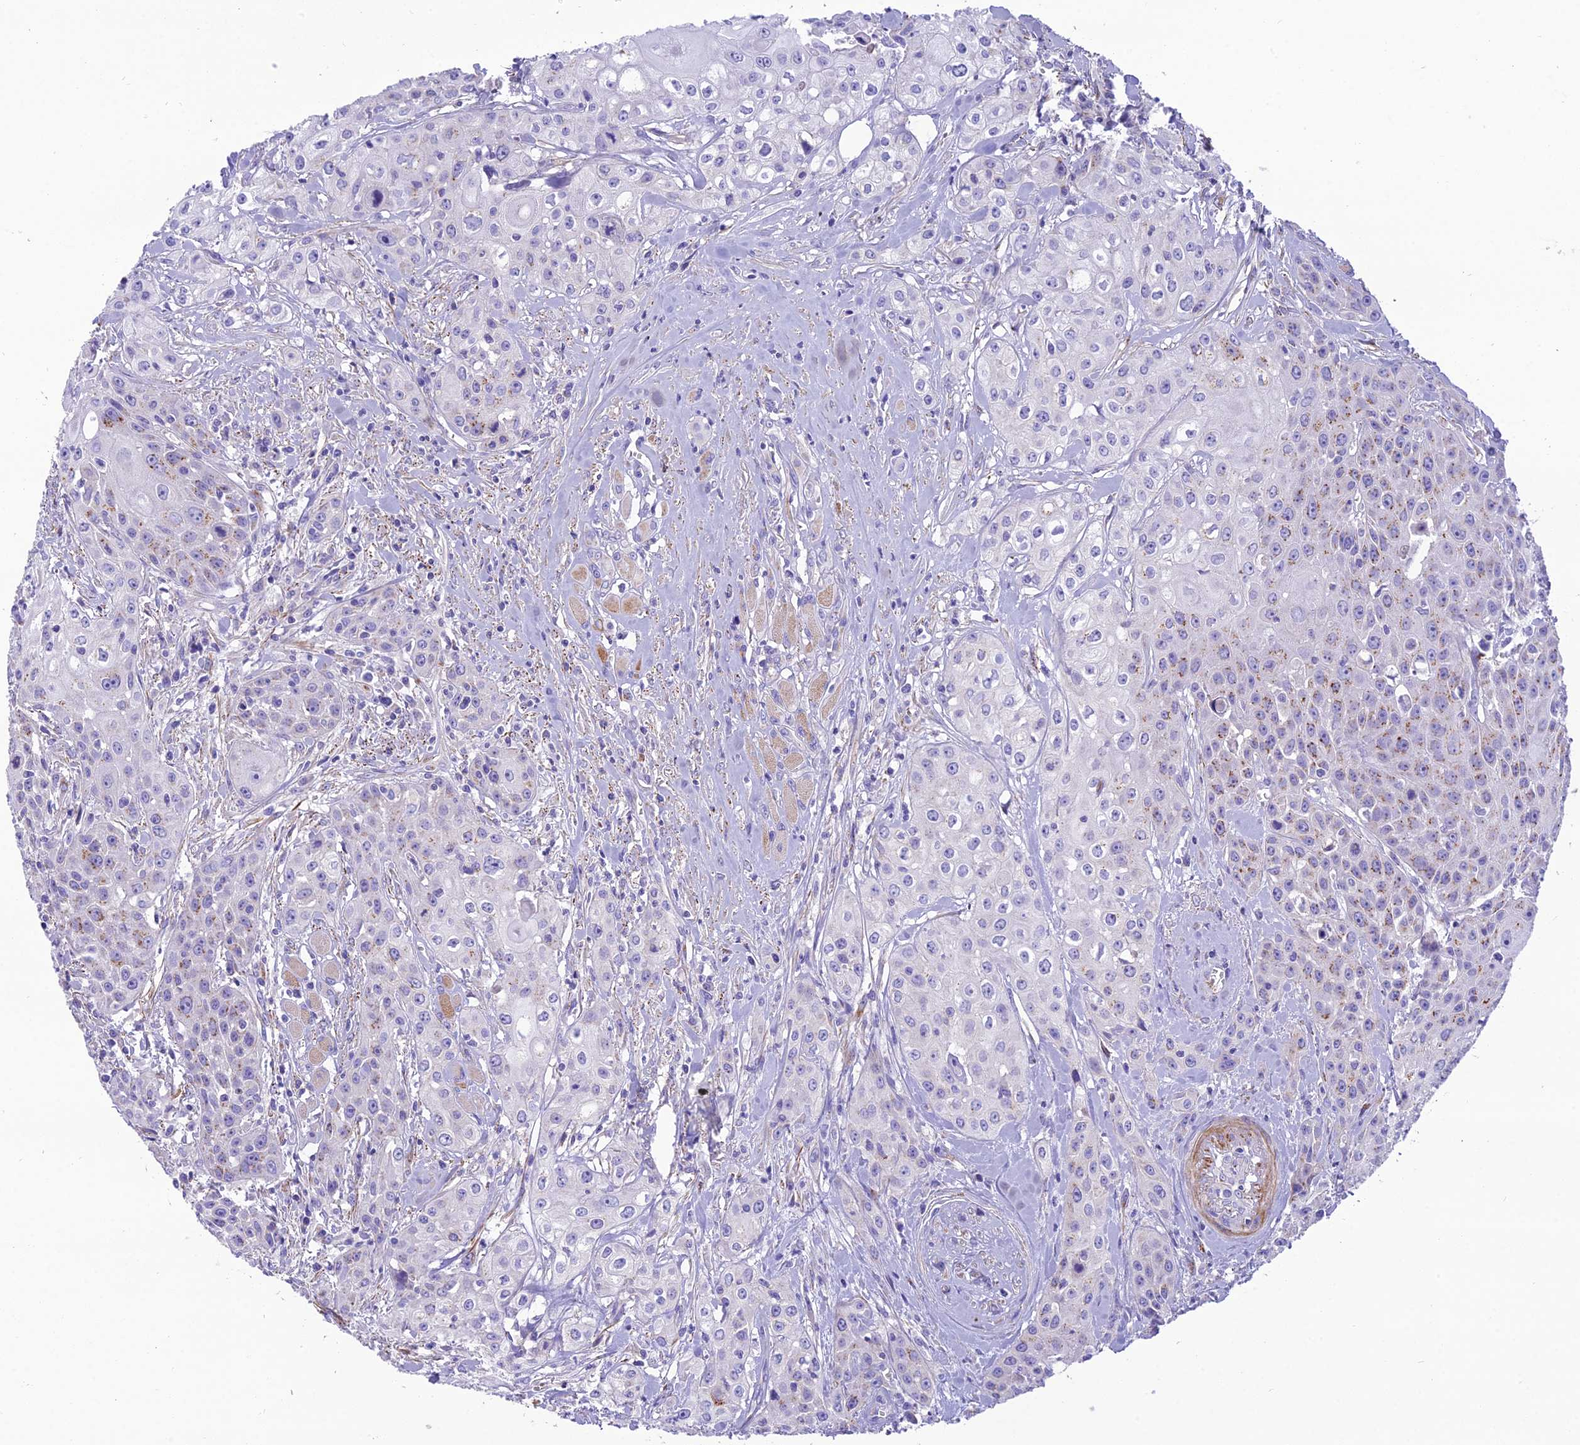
{"staining": {"intensity": "negative", "quantity": "none", "location": "none"}, "tissue": "head and neck cancer", "cell_type": "Tumor cells", "image_type": "cancer", "snomed": [{"axis": "morphology", "description": "Squamous cell carcinoma, NOS"}, {"axis": "topography", "description": "Oral tissue"}, {"axis": "topography", "description": "Head-Neck"}], "caption": "This is an IHC image of head and neck cancer. There is no expression in tumor cells.", "gene": "GFRA1", "patient": {"sex": "female", "age": 82}}